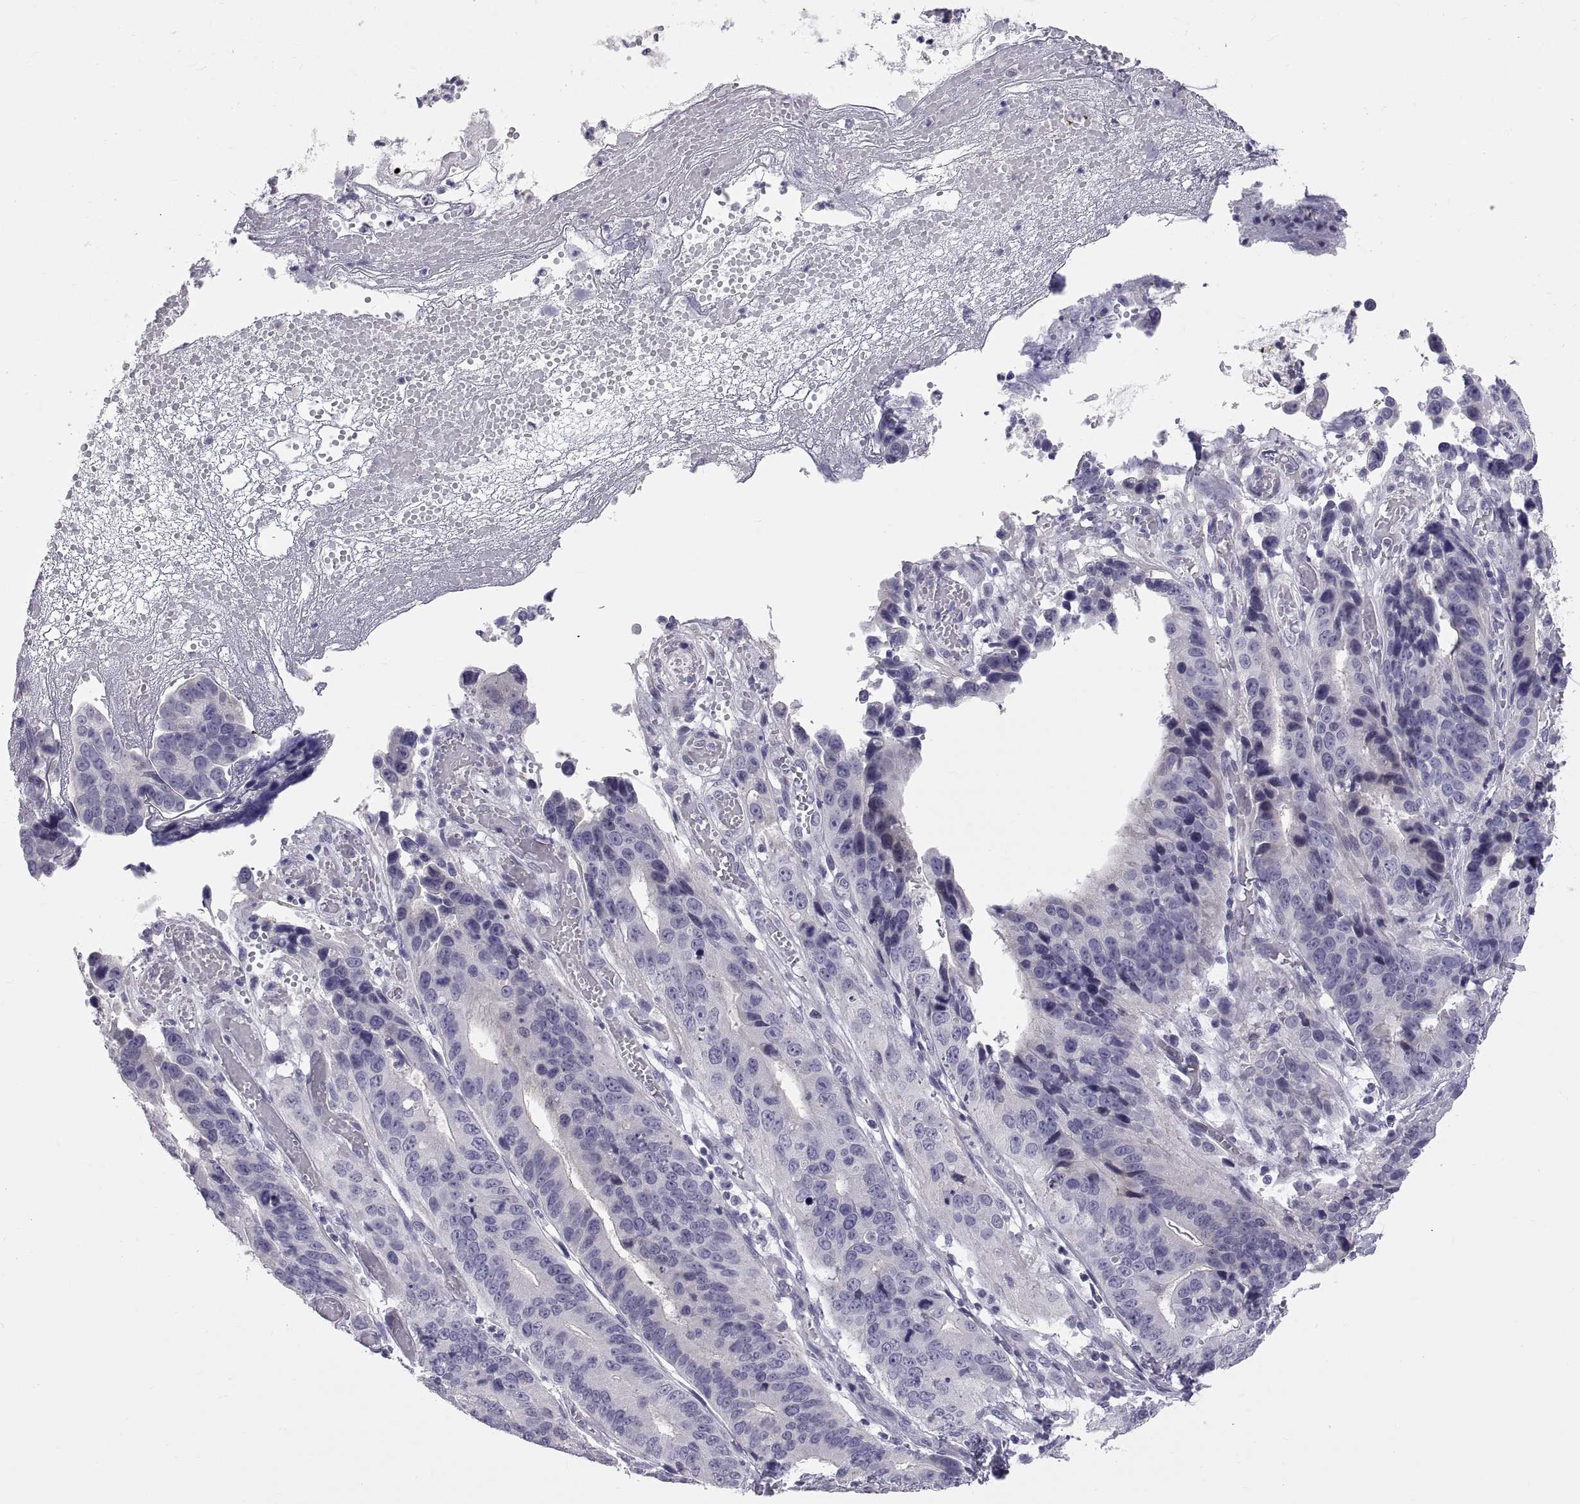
{"staining": {"intensity": "negative", "quantity": "none", "location": "none"}, "tissue": "stomach cancer", "cell_type": "Tumor cells", "image_type": "cancer", "snomed": [{"axis": "morphology", "description": "Adenocarcinoma, NOS"}, {"axis": "topography", "description": "Stomach"}], "caption": "Stomach cancer was stained to show a protein in brown. There is no significant staining in tumor cells.", "gene": "TEX13A", "patient": {"sex": "male", "age": 84}}